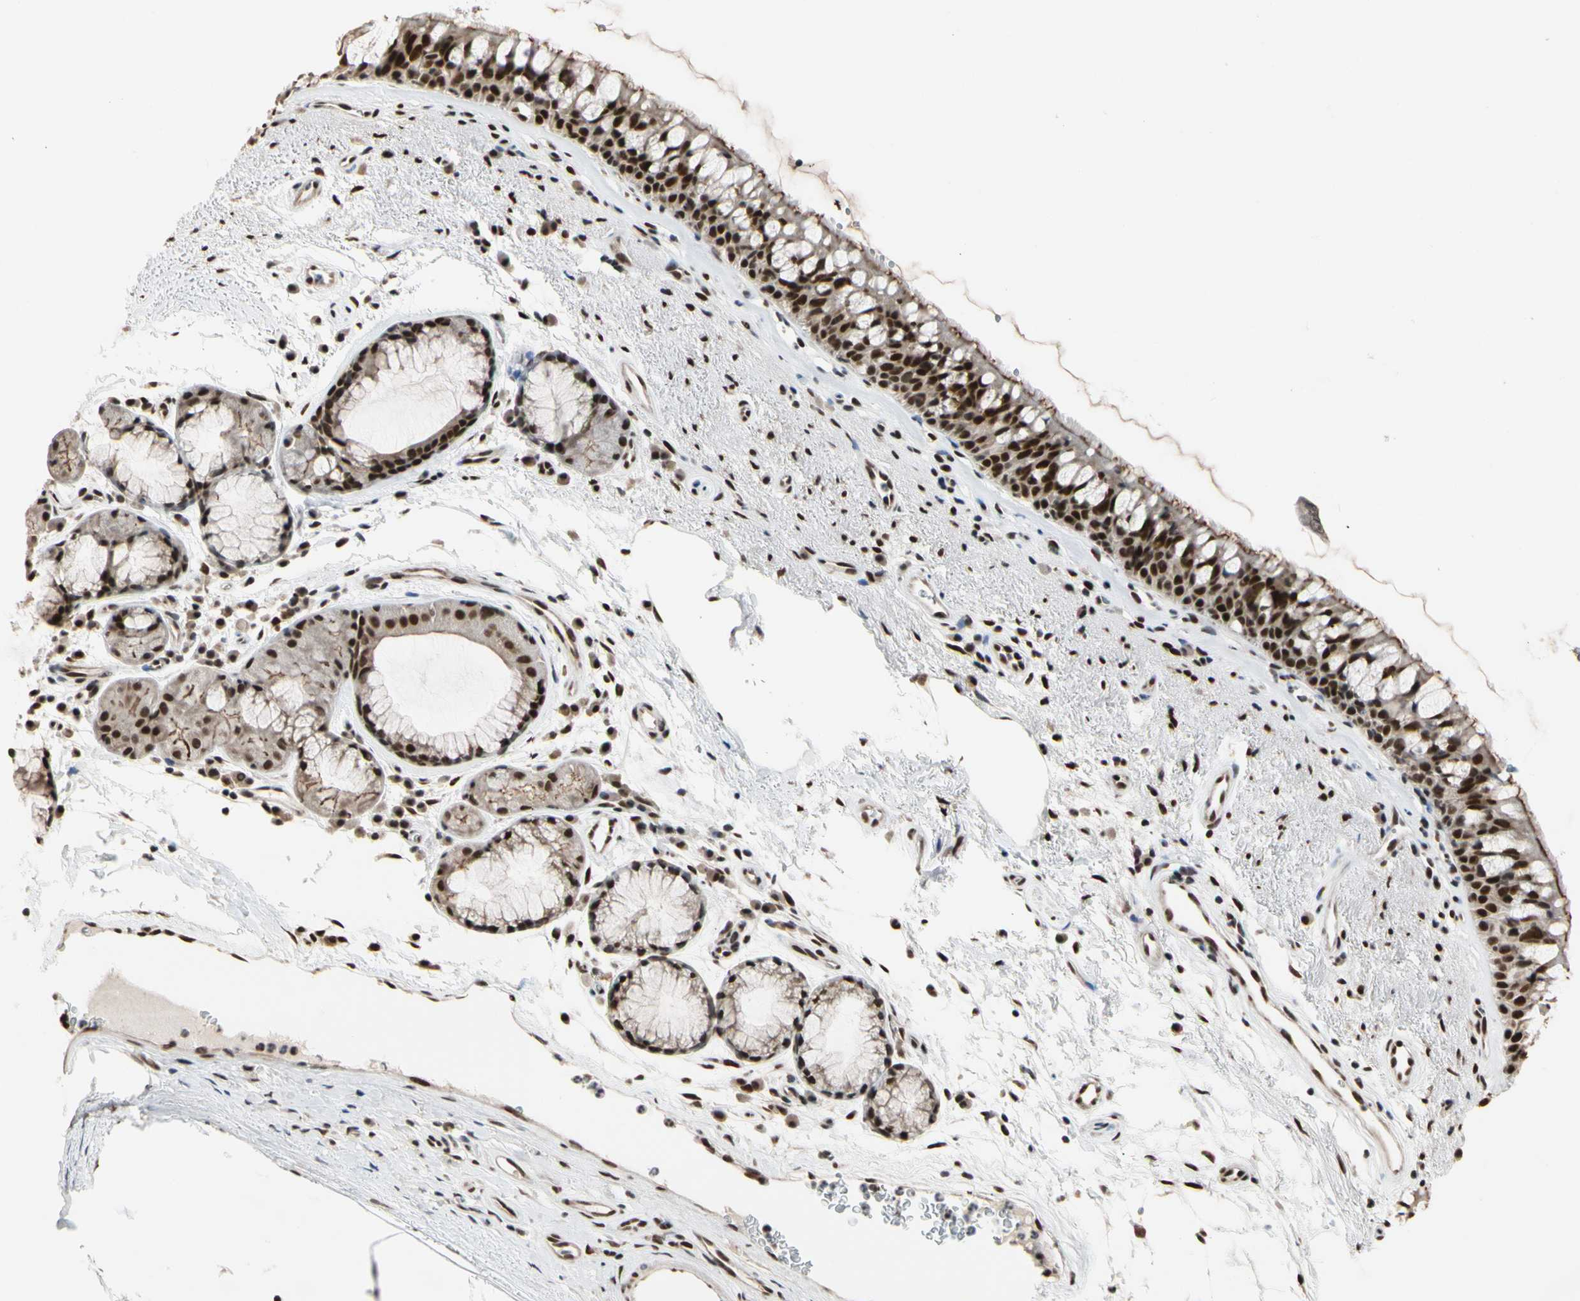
{"staining": {"intensity": "strong", "quantity": ">75%", "location": "cytoplasmic/membranous,nuclear"}, "tissue": "bronchus", "cell_type": "Respiratory epithelial cells", "image_type": "normal", "snomed": [{"axis": "morphology", "description": "Normal tissue, NOS"}, {"axis": "topography", "description": "Bronchus"}], "caption": "Protein analysis of benign bronchus shows strong cytoplasmic/membranous,nuclear staining in about >75% of respiratory epithelial cells. Using DAB (3,3'-diaminobenzidine) (brown) and hematoxylin (blue) stains, captured at high magnification using brightfield microscopy.", "gene": "FAM98B", "patient": {"sex": "female", "age": 54}}